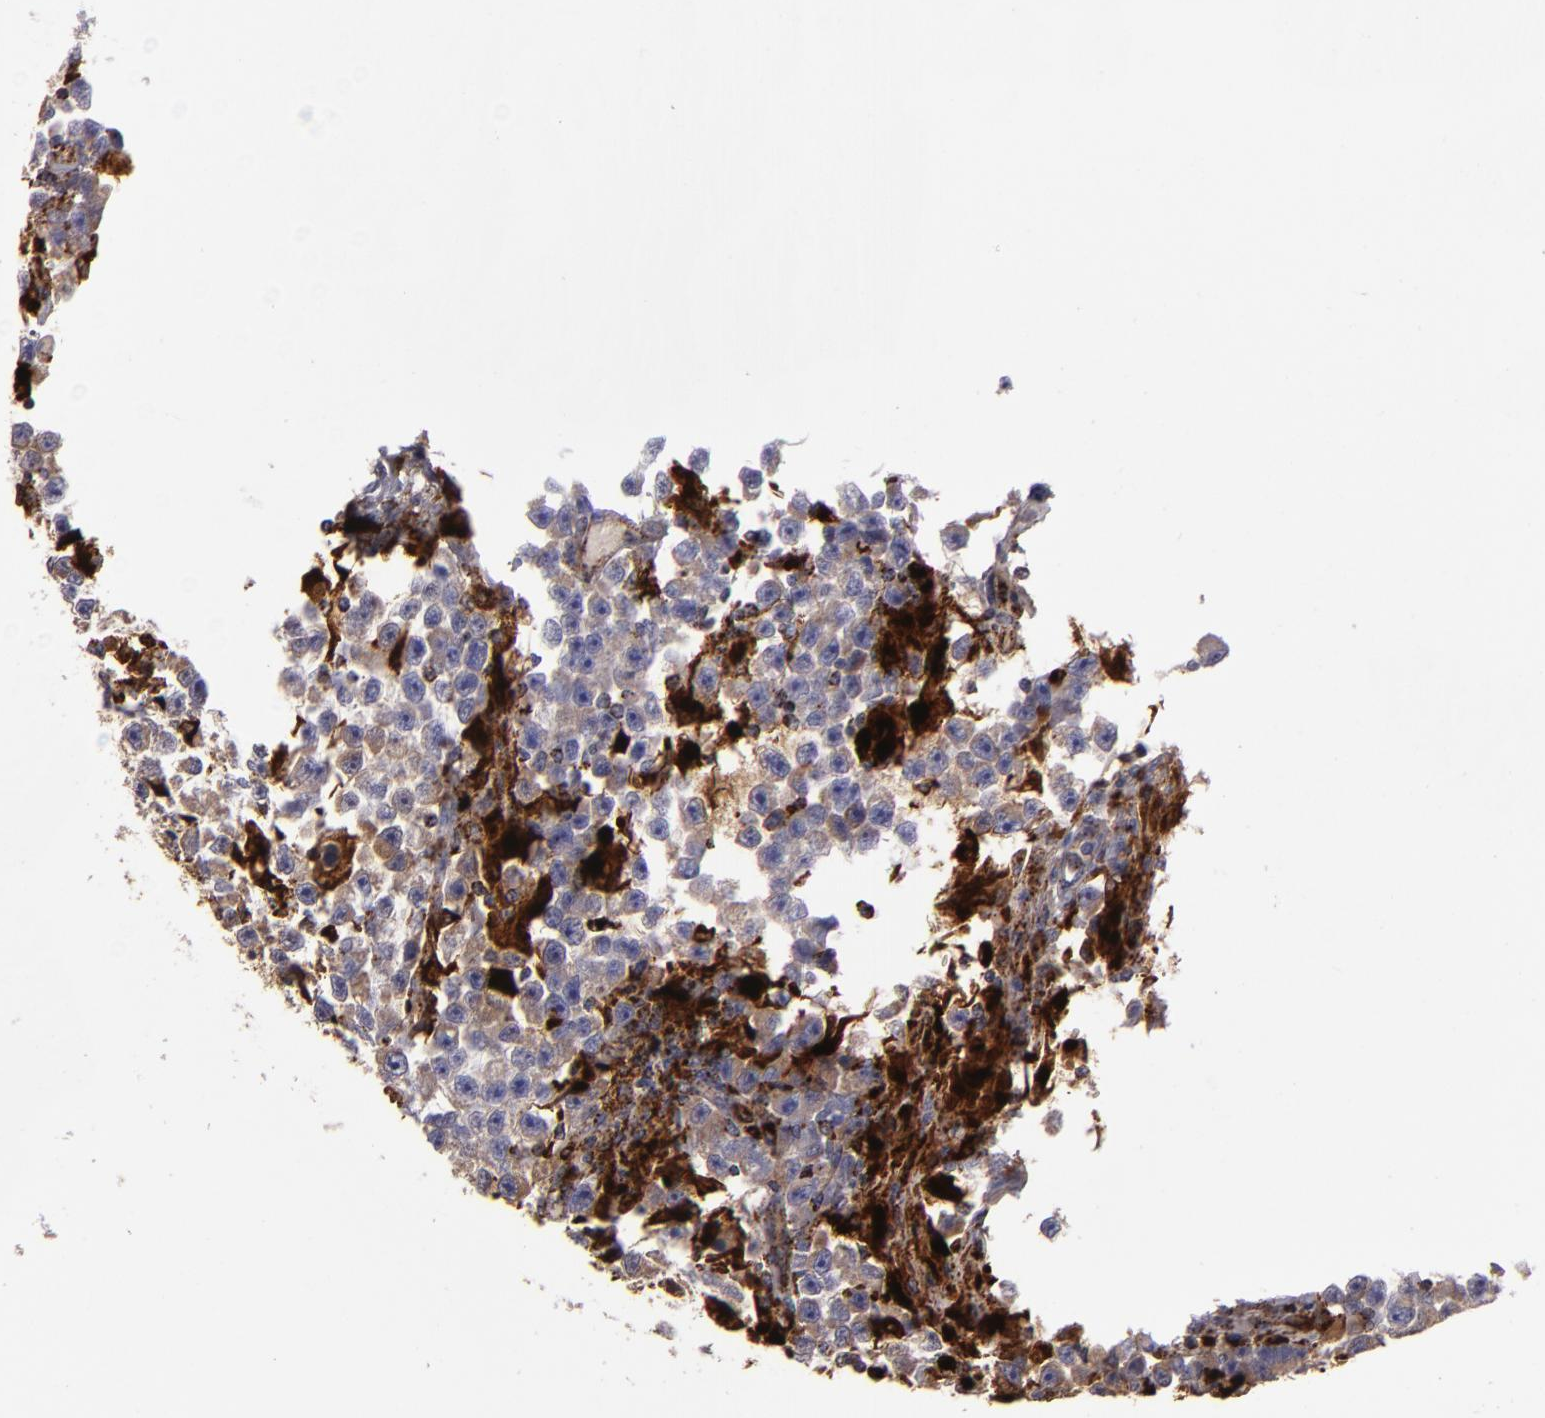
{"staining": {"intensity": "strong", "quantity": ">75%", "location": "cytoplasmic/membranous"}, "tissue": "testis cancer", "cell_type": "Tumor cells", "image_type": "cancer", "snomed": [{"axis": "morphology", "description": "Seminoma, NOS"}, {"axis": "topography", "description": "Testis"}], "caption": "Protein staining of testis seminoma tissue demonstrates strong cytoplasmic/membranous staining in about >75% of tumor cells.", "gene": "CTSS", "patient": {"sex": "male", "age": 33}}